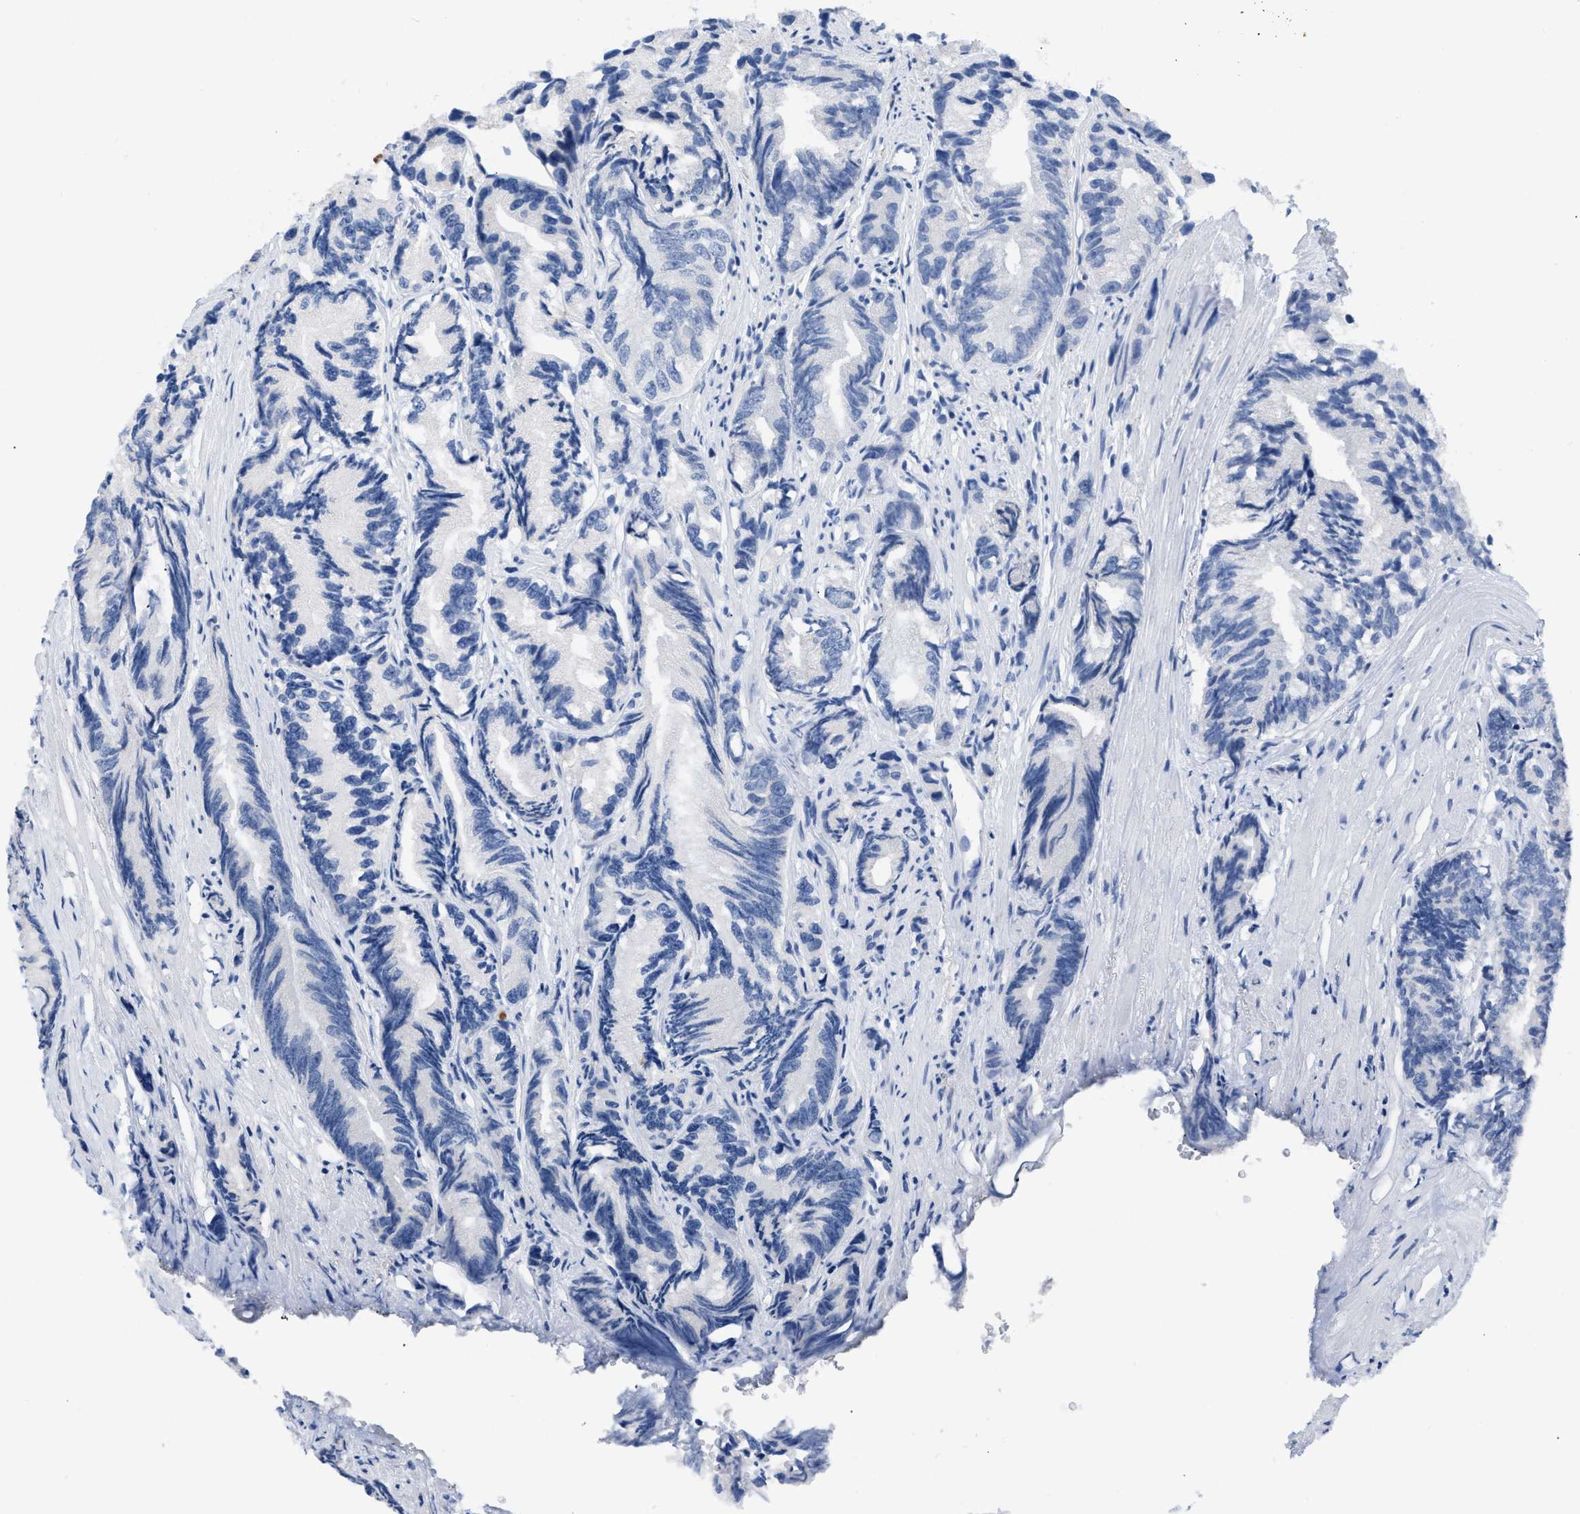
{"staining": {"intensity": "negative", "quantity": "none", "location": "none"}, "tissue": "prostate cancer", "cell_type": "Tumor cells", "image_type": "cancer", "snomed": [{"axis": "morphology", "description": "Adenocarcinoma, Low grade"}, {"axis": "topography", "description": "Prostate"}], "caption": "This is an immunohistochemistry (IHC) histopathology image of human prostate low-grade adenocarcinoma. There is no positivity in tumor cells.", "gene": "BOLL", "patient": {"sex": "male", "age": 89}}